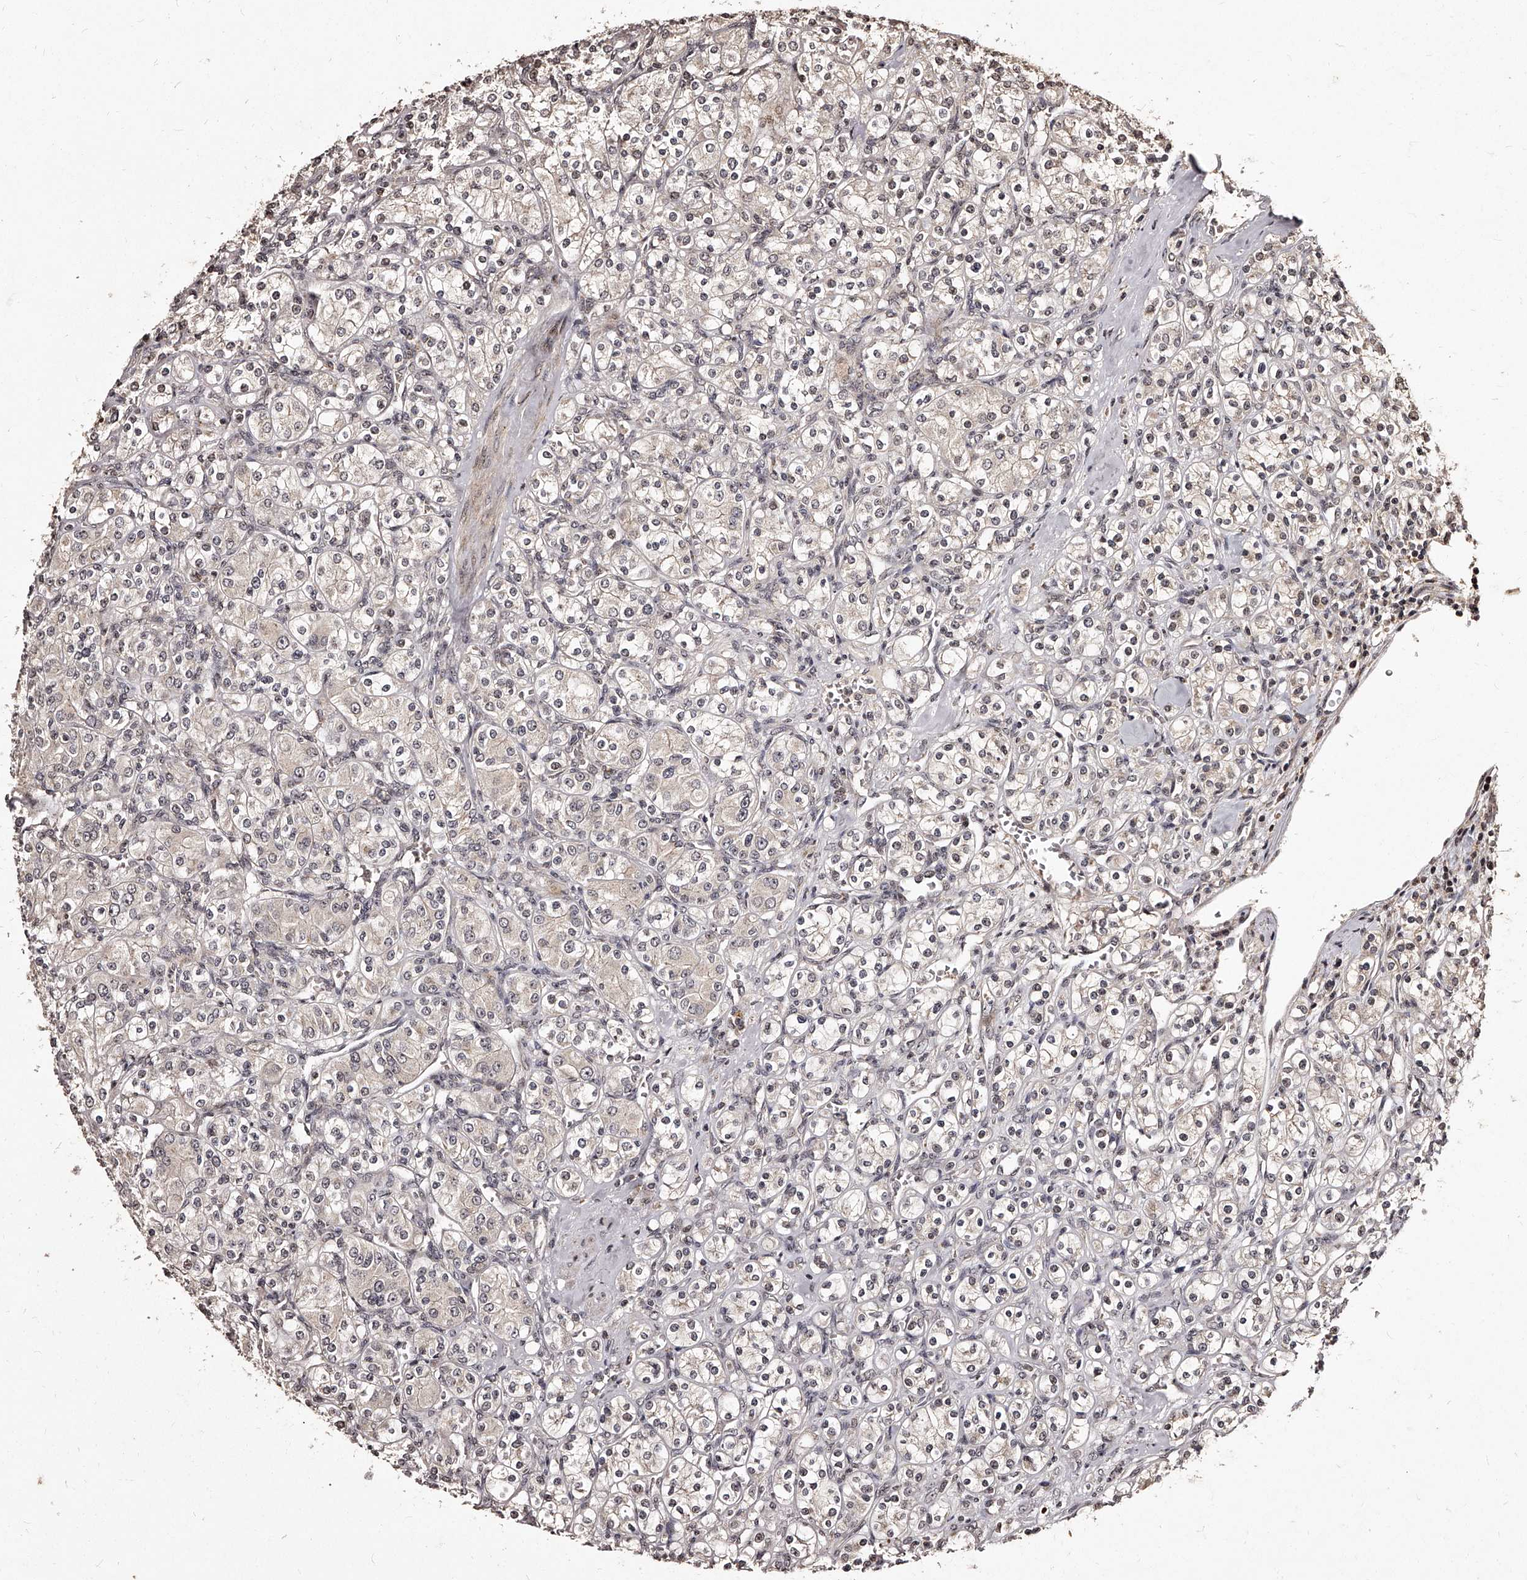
{"staining": {"intensity": "weak", "quantity": "<25%", "location": "nuclear"}, "tissue": "renal cancer", "cell_type": "Tumor cells", "image_type": "cancer", "snomed": [{"axis": "morphology", "description": "Adenocarcinoma, NOS"}, {"axis": "topography", "description": "Kidney"}], "caption": "The micrograph demonstrates no significant expression in tumor cells of renal adenocarcinoma.", "gene": "TSHR", "patient": {"sex": "male", "age": 77}}